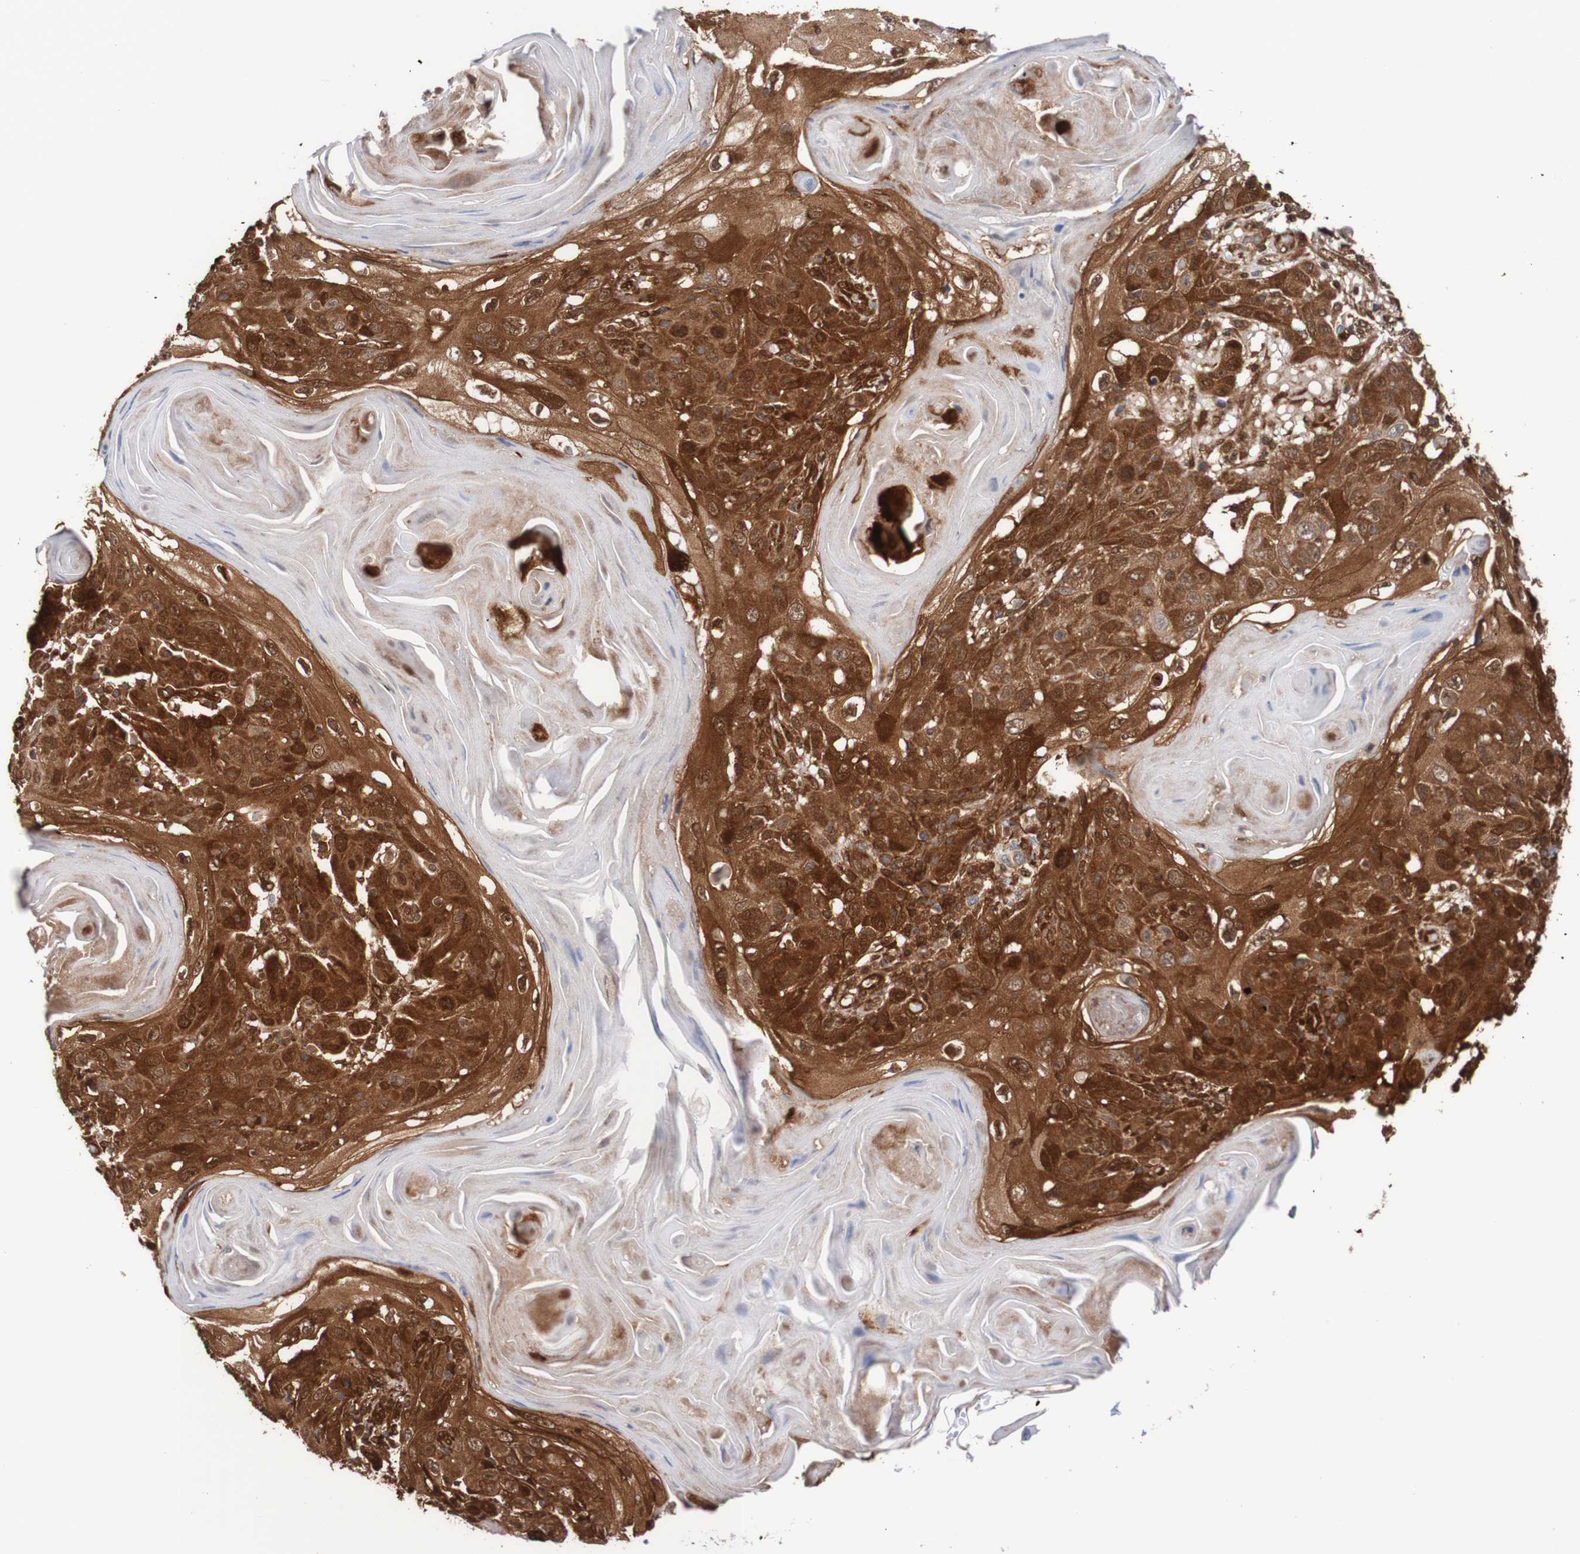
{"staining": {"intensity": "strong", "quantity": ">75%", "location": "cytoplasmic/membranous"}, "tissue": "skin cancer", "cell_type": "Tumor cells", "image_type": "cancer", "snomed": [{"axis": "morphology", "description": "Squamous cell carcinoma, NOS"}, {"axis": "topography", "description": "Skin"}], "caption": "Immunohistochemistry (IHC) photomicrograph of neoplastic tissue: human squamous cell carcinoma (skin) stained using immunohistochemistry demonstrates high levels of strong protein expression localized specifically in the cytoplasmic/membranous of tumor cells, appearing as a cytoplasmic/membranous brown color.", "gene": "RIGI", "patient": {"sex": "female", "age": 88}}